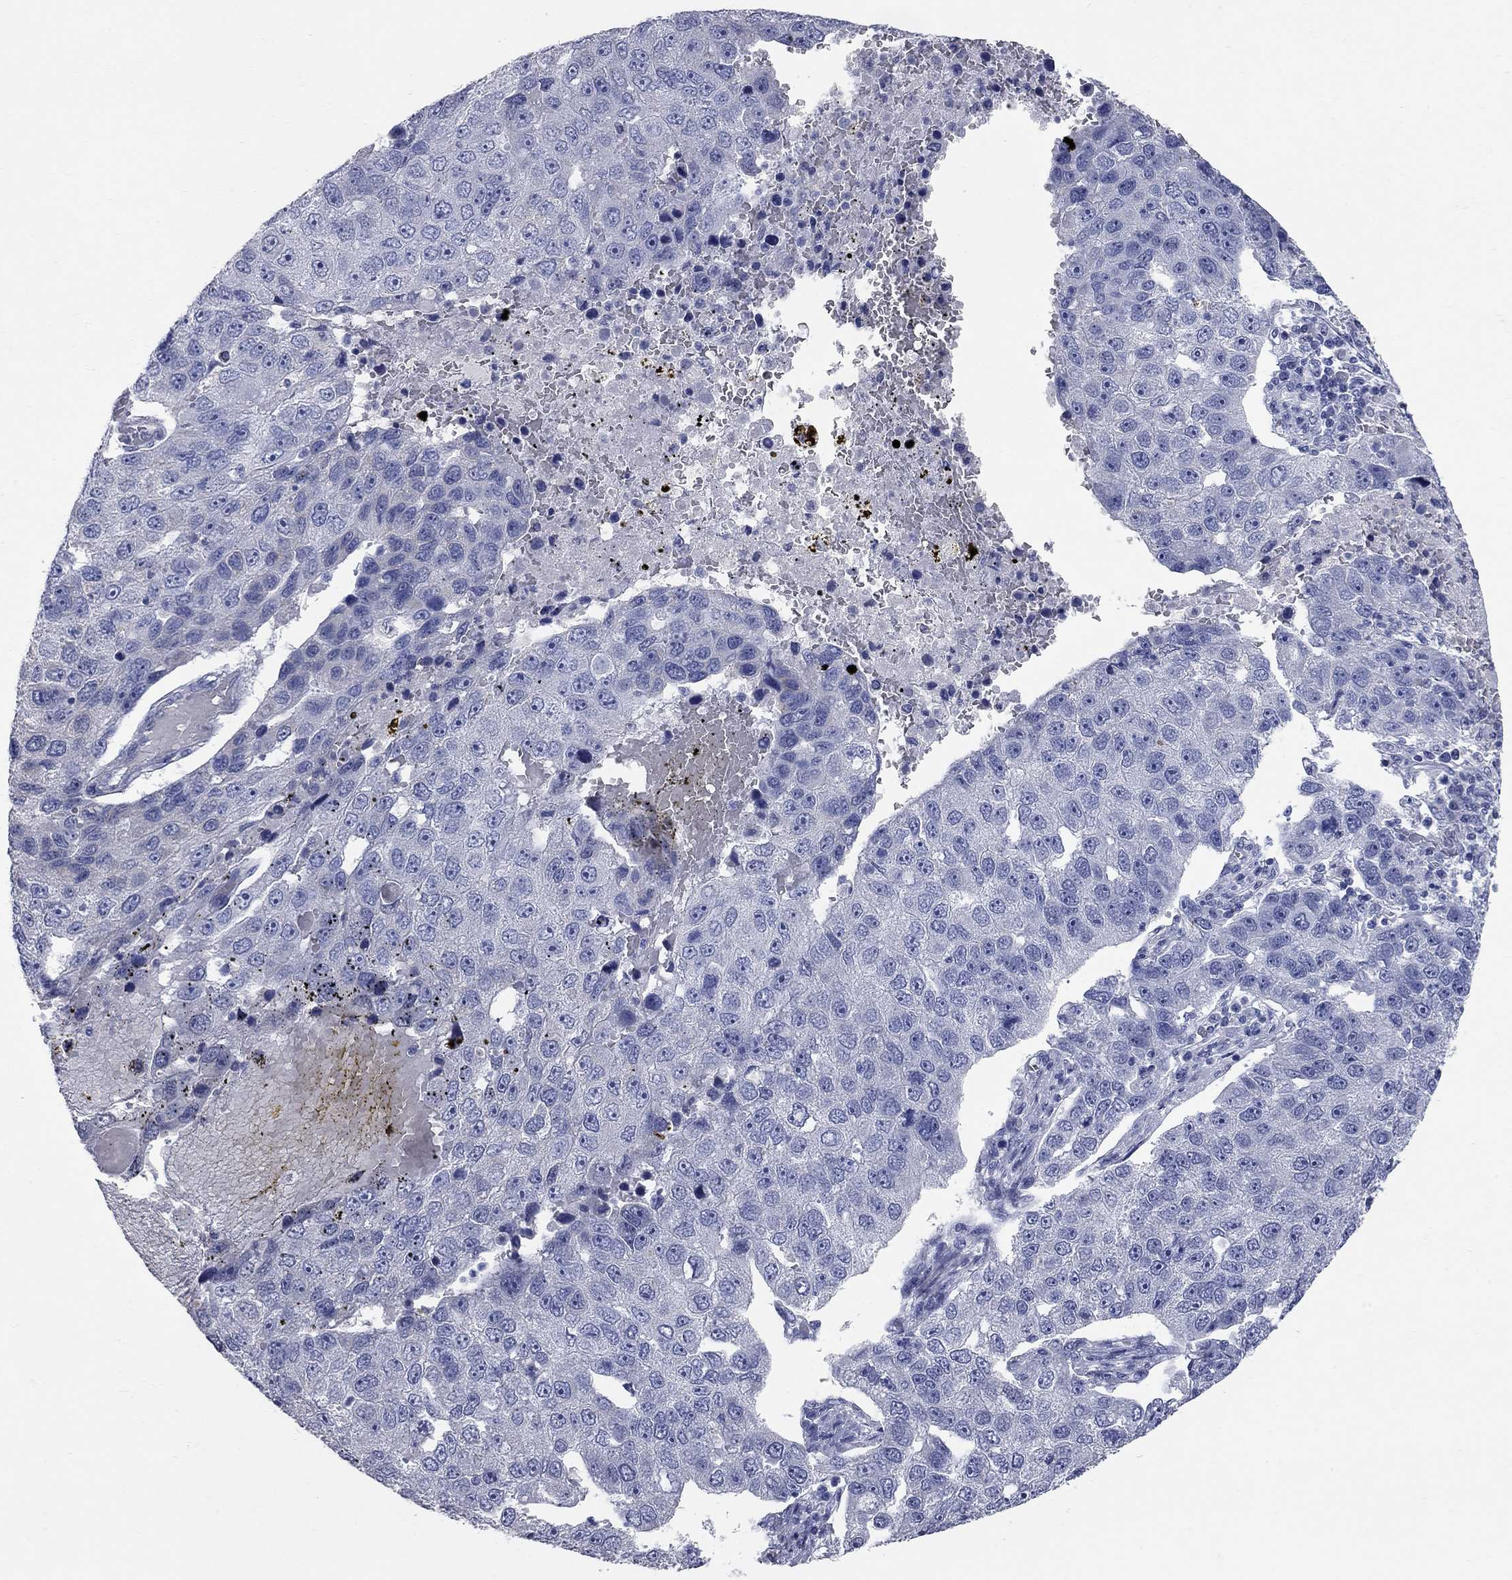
{"staining": {"intensity": "negative", "quantity": "none", "location": "none"}, "tissue": "pancreatic cancer", "cell_type": "Tumor cells", "image_type": "cancer", "snomed": [{"axis": "morphology", "description": "Adenocarcinoma, NOS"}, {"axis": "topography", "description": "Pancreas"}], "caption": "An image of human pancreatic cancer (adenocarcinoma) is negative for staining in tumor cells.", "gene": "SYT12", "patient": {"sex": "female", "age": 61}}